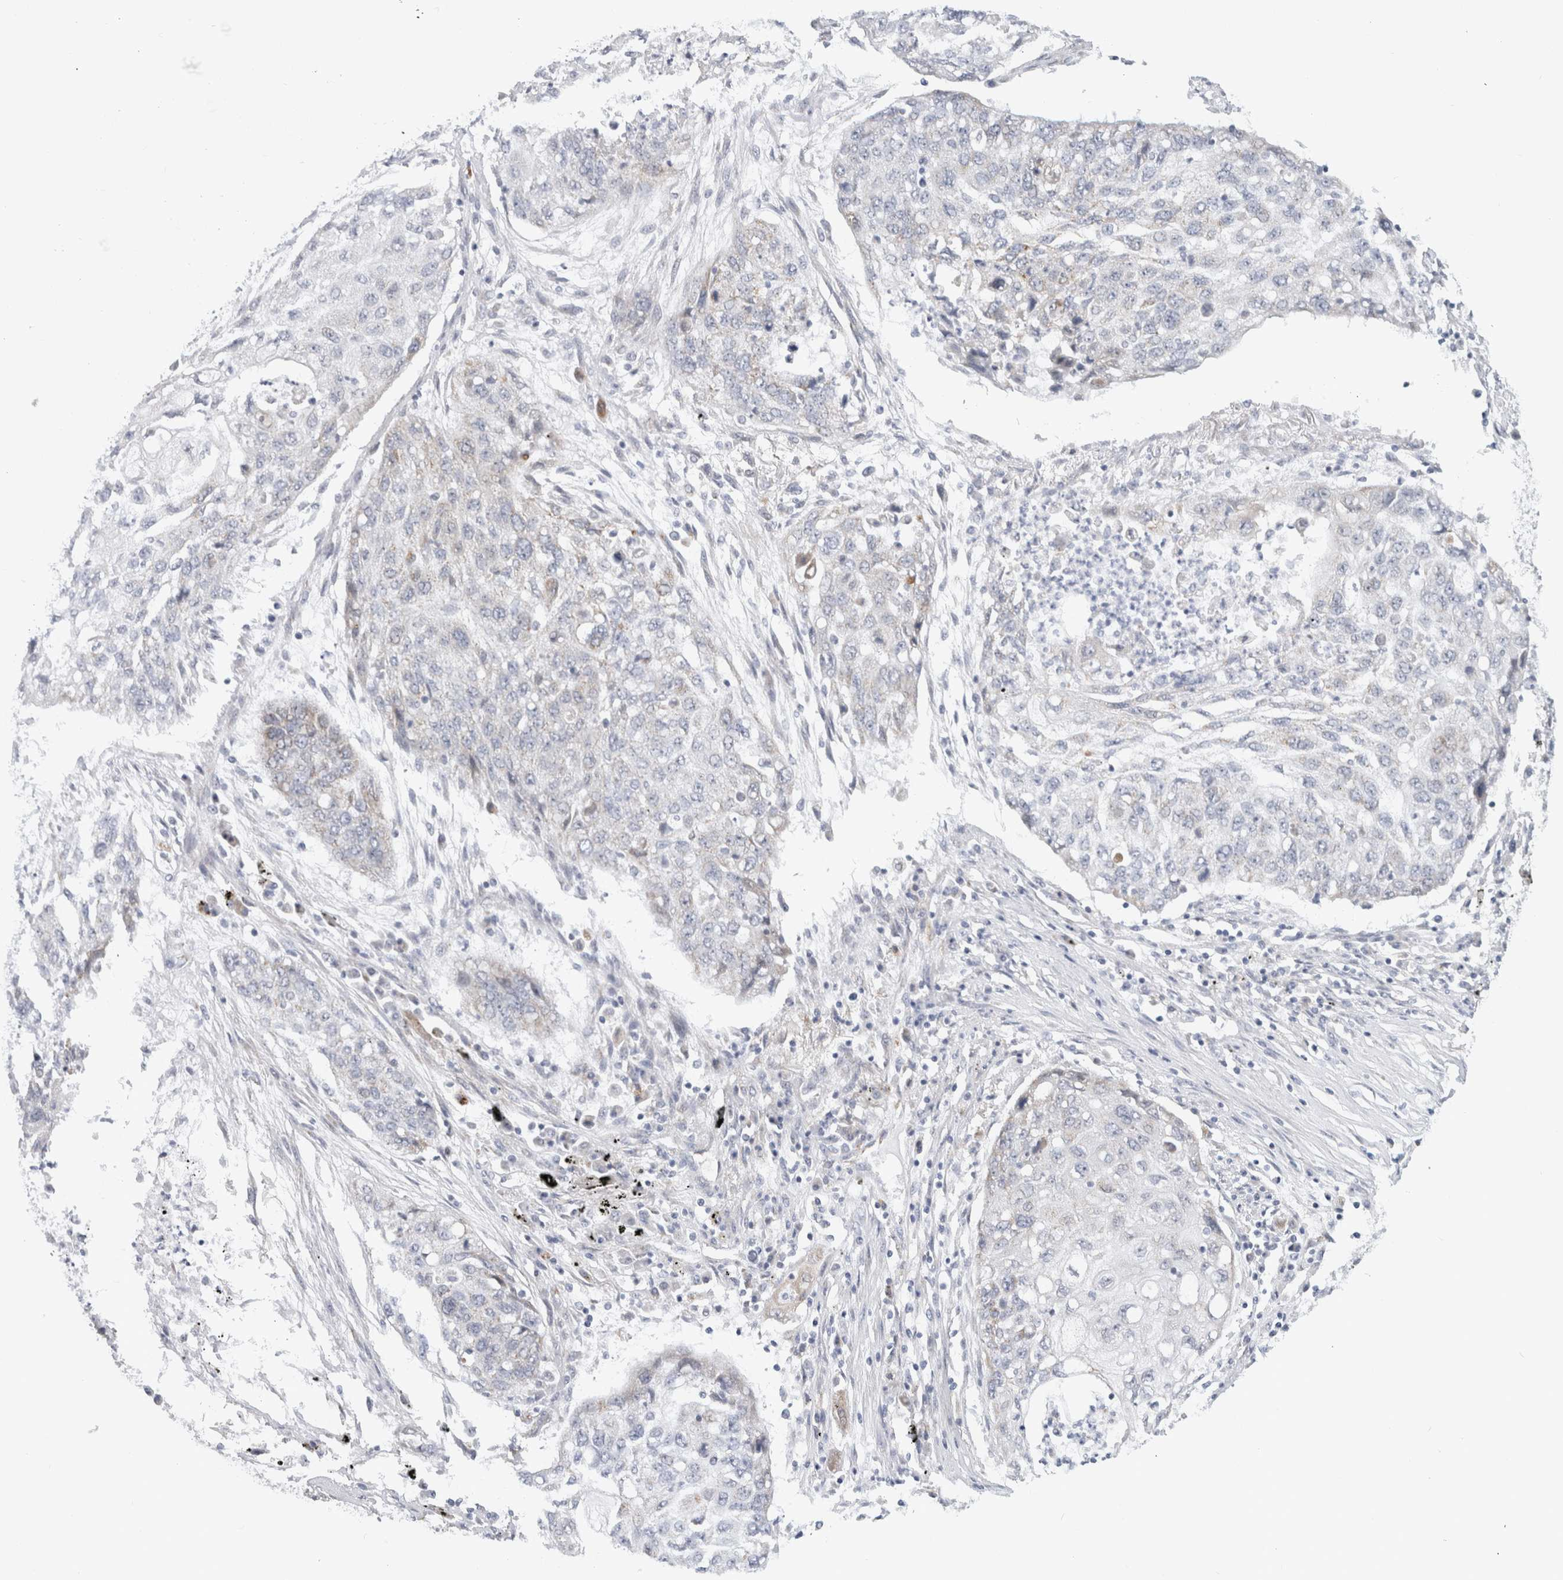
{"staining": {"intensity": "negative", "quantity": "none", "location": "none"}, "tissue": "lung cancer", "cell_type": "Tumor cells", "image_type": "cancer", "snomed": [{"axis": "morphology", "description": "Squamous cell carcinoma, NOS"}, {"axis": "topography", "description": "Lung"}], "caption": "DAB (3,3'-diaminobenzidine) immunohistochemical staining of squamous cell carcinoma (lung) reveals no significant expression in tumor cells. The staining is performed using DAB (3,3'-diaminobenzidine) brown chromogen with nuclei counter-stained in using hematoxylin.", "gene": "FAHD1", "patient": {"sex": "female", "age": 63}}